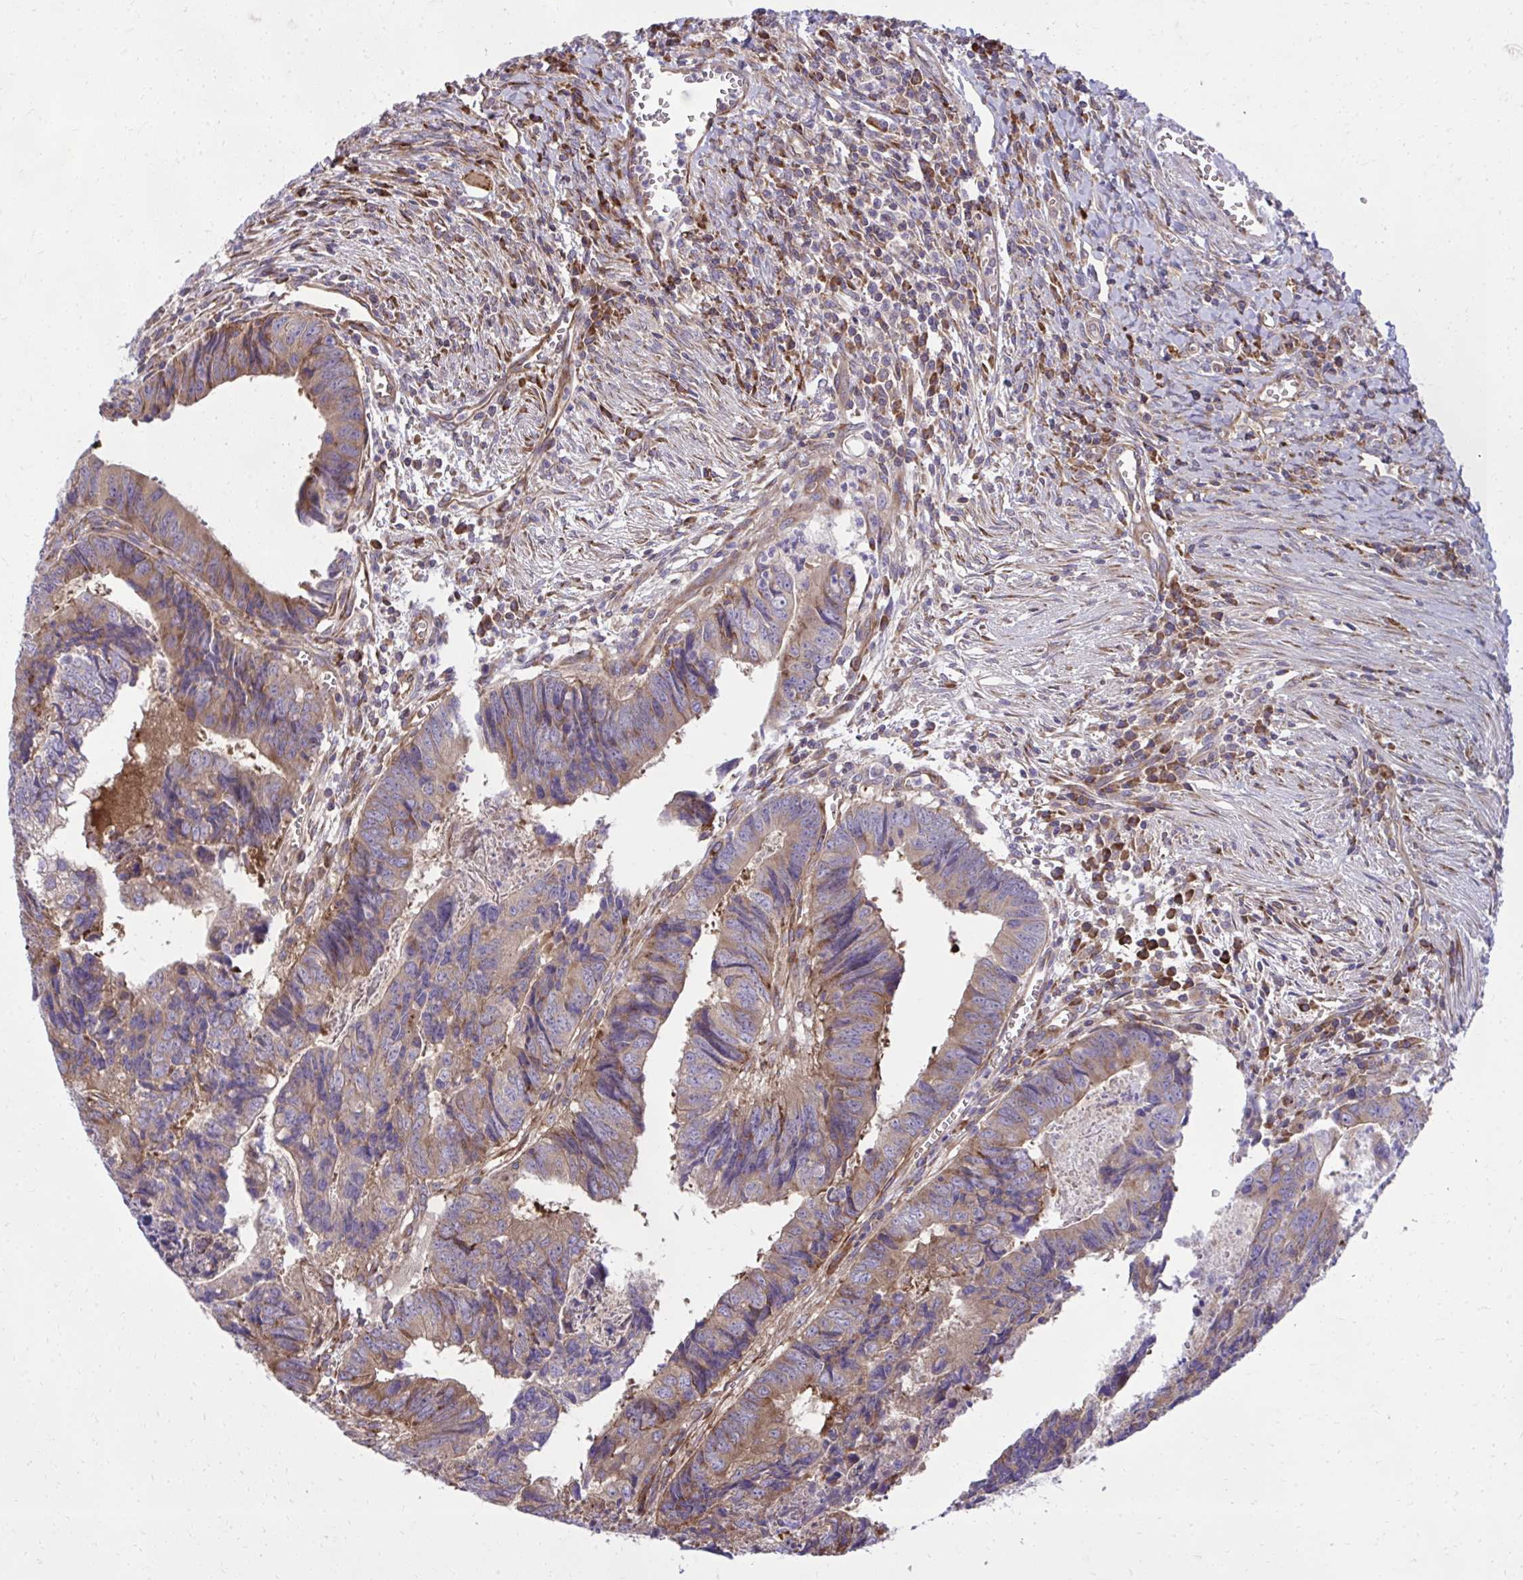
{"staining": {"intensity": "moderate", "quantity": ">75%", "location": "cytoplasmic/membranous"}, "tissue": "colorectal cancer", "cell_type": "Tumor cells", "image_type": "cancer", "snomed": [{"axis": "morphology", "description": "Adenocarcinoma, NOS"}, {"axis": "topography", "description": "Colon"}], "caption": "A micrograph showing moderate cytoplasmic/membranous expression in approximately >75% of tumor cells in colorectal adenocarcinoma, as visualized by brown immunohistochemical staining.", "gene": "NMNAT3", "patient": {"sex": "male", "age": 86}}